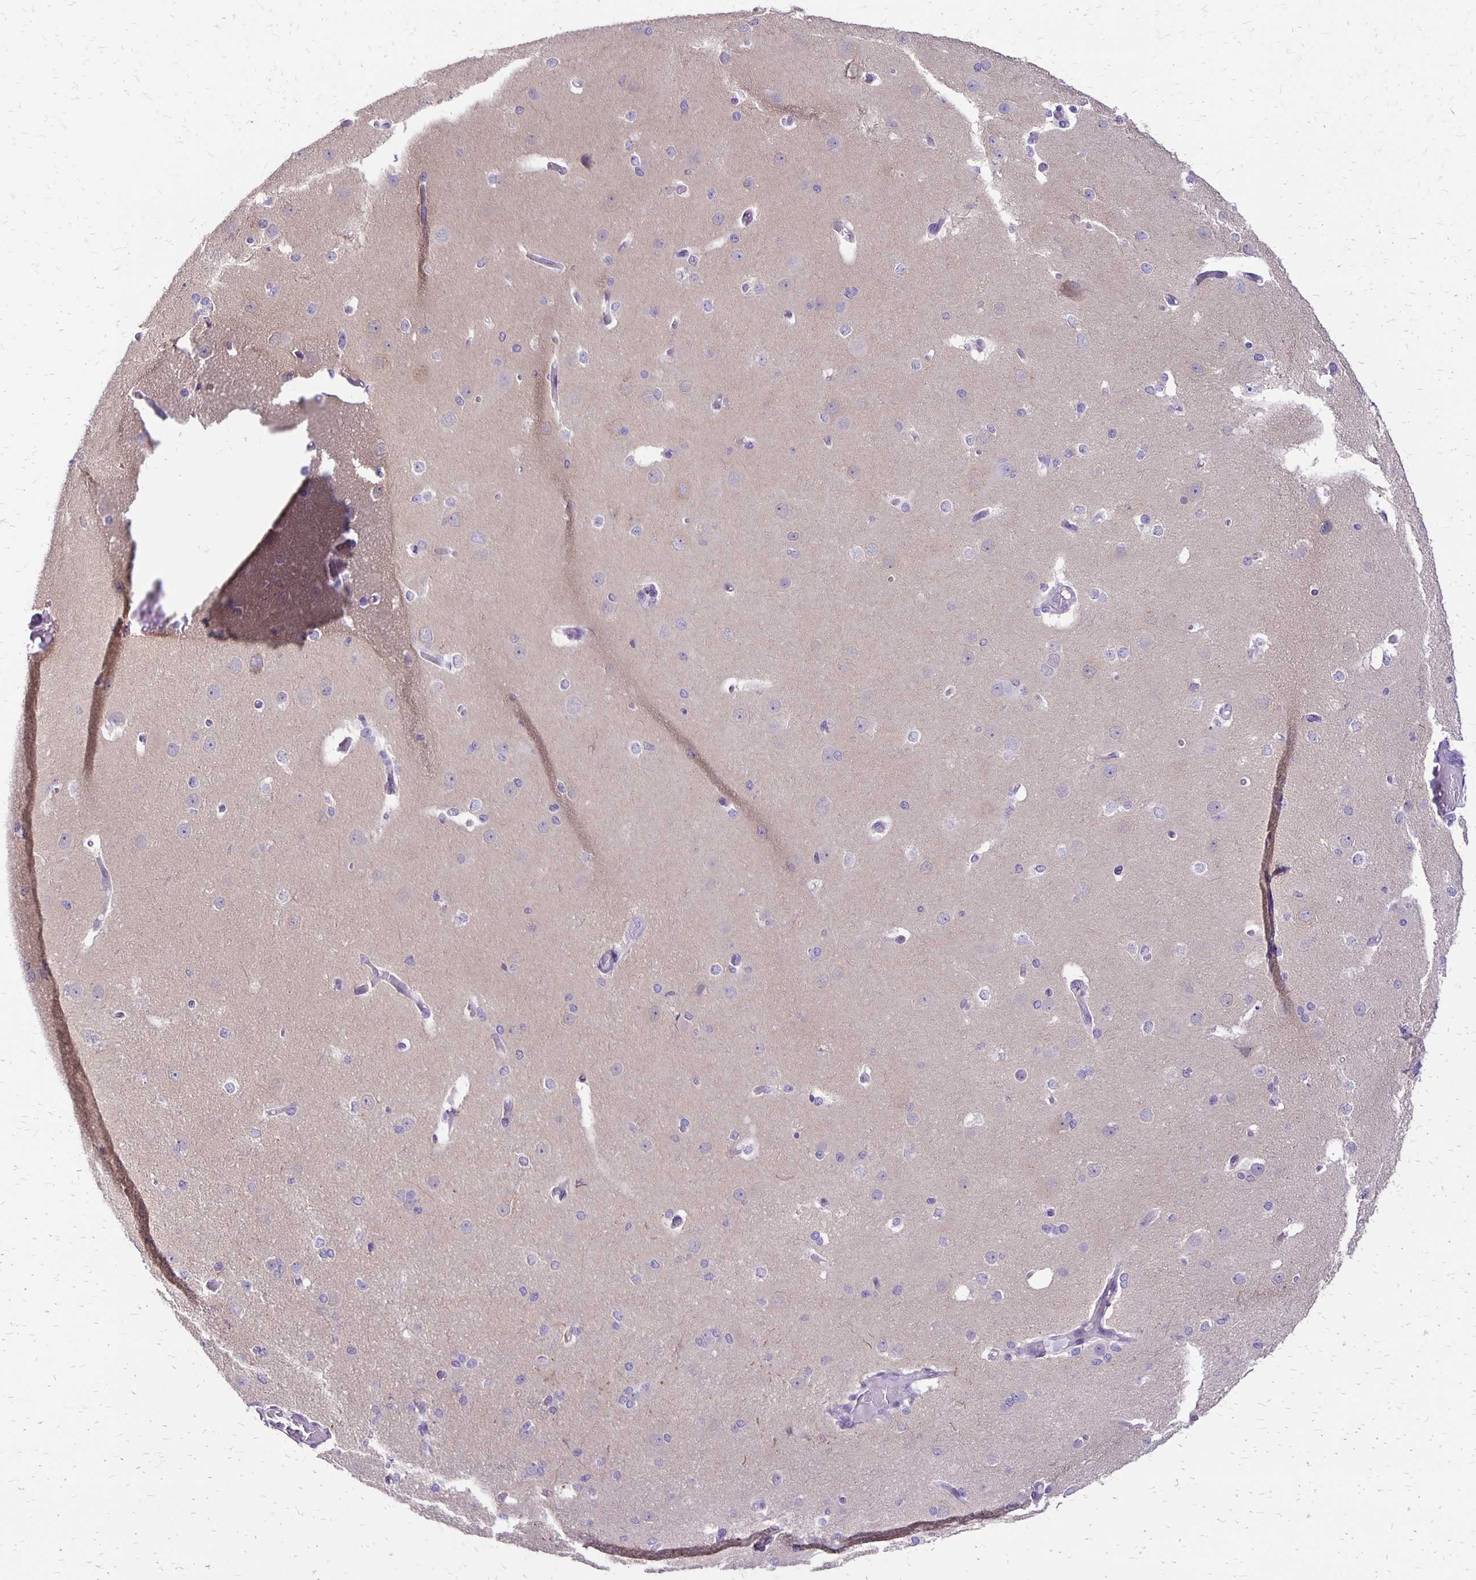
{"staining": {"intensity": "negative", "quantity": "none", "location": "none"}, "tissue": "cerebral cortex", "cell_type": "Endothelial cells", "image_type": "normal", "snomed": [{"axis": "morphology", "description": "Normal tissue, NOS"}, {"axis": "morphology", "description": "Inflammation, NOS"}, {"axis": "topography", "description": "Cerebral cortex"}], "caption": "IHC micrograph of unremarkable human cerebral cortex stained for a protein (brown), which displays no expression in endothelial cells.", "gene": "ANKRD45", "patient": {"sex": "male", "age": 6}}